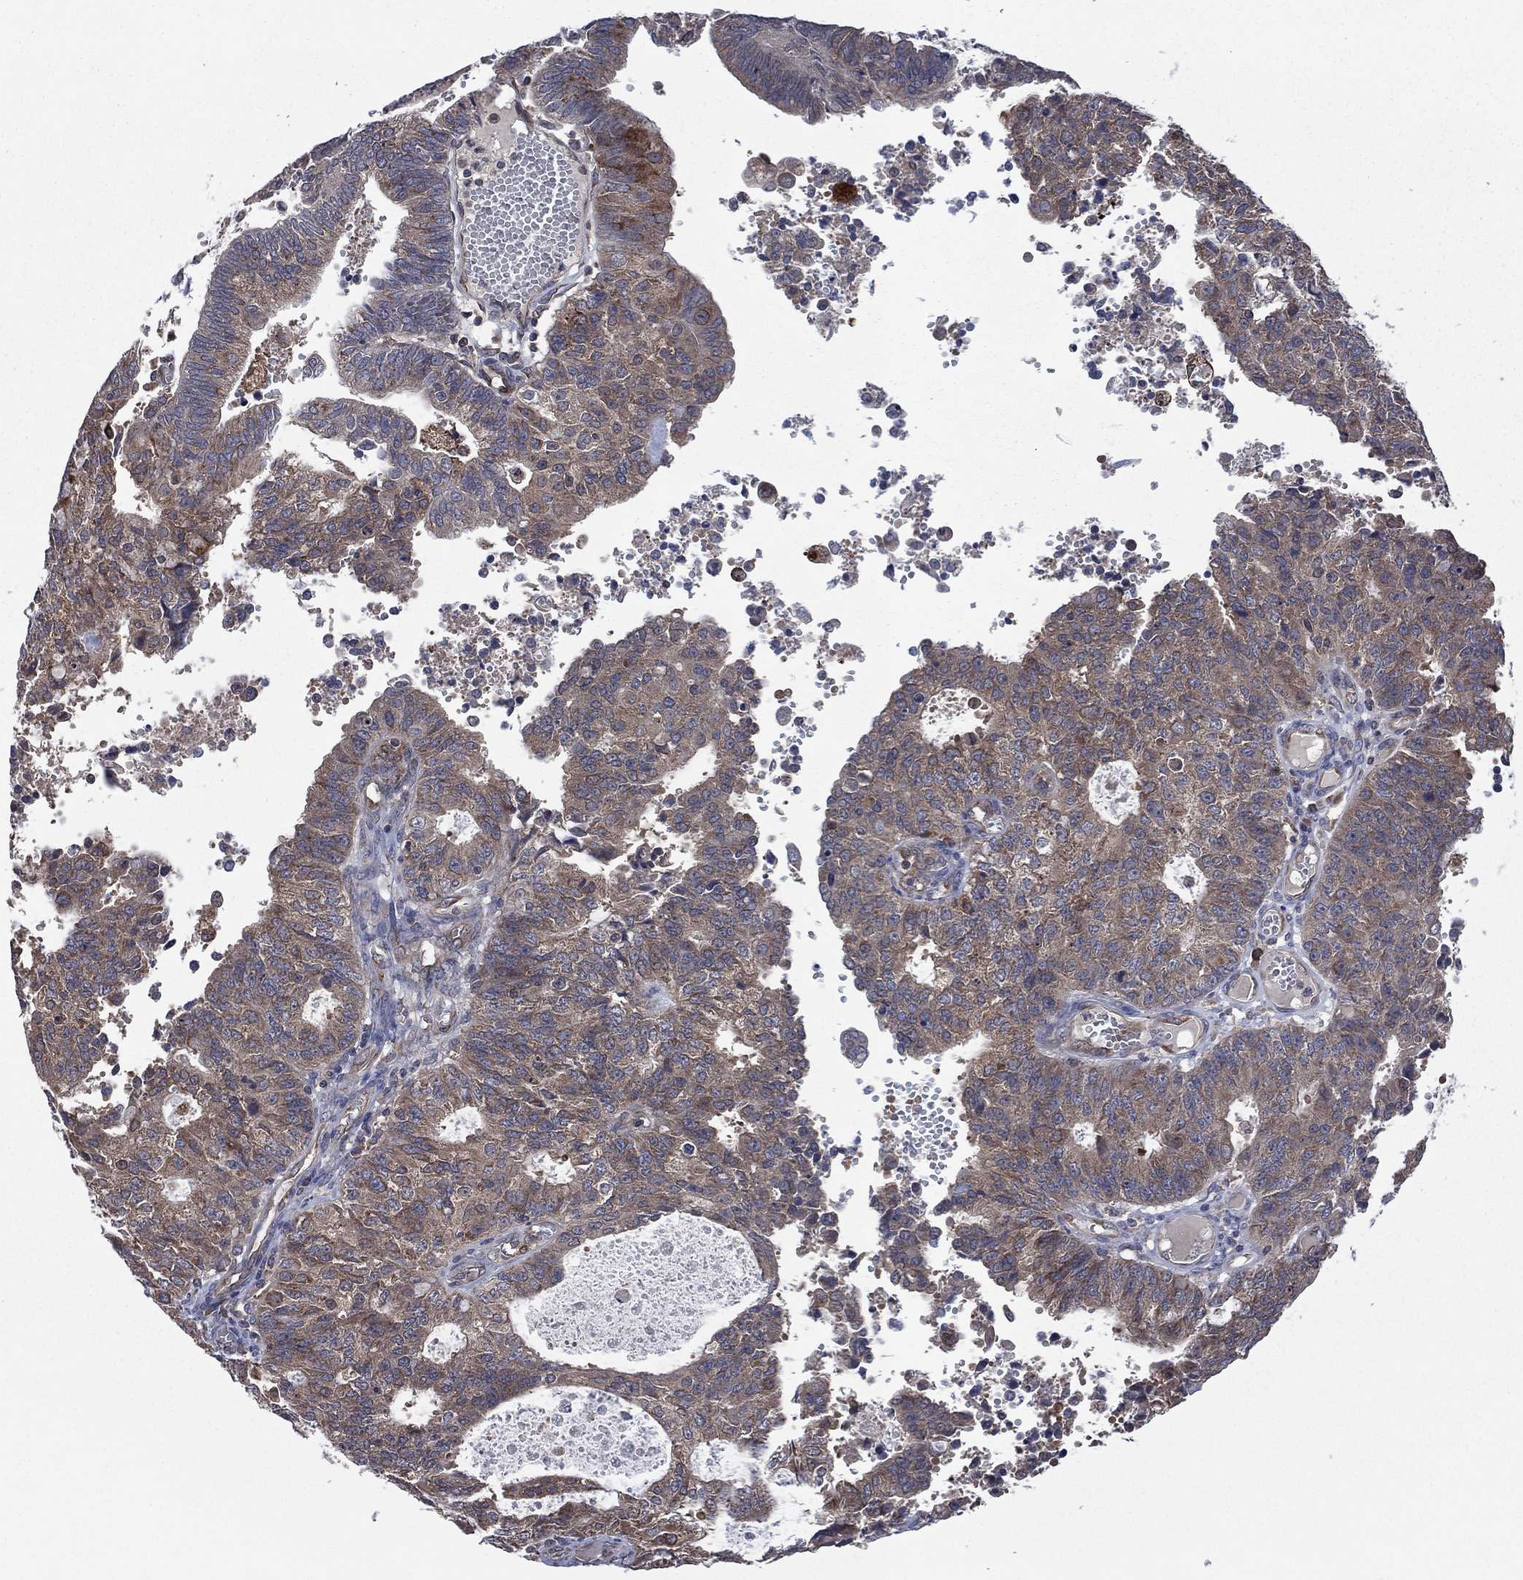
{"staining": {"intensity": "moderate", "quantity": "25%-75%", "location": "cytoplasmic/membranous"}, "tissue": "endometrial cancer", "cell_type": "Tumor cells", "image_type": "cancer", "snomed": [{"axis": "morphology", "description": "Adenocarcinoma, NOS"}, {"axis": "topography", "description": "Endometrium"}], "caption": "Endometrial cancer (adenocarcinoma) was stained to show a protein in brown. There is medium levels of moderate cytoplasmic/membranous staining in approximately 25%-75% of tumor cells. (DAB (3,3'-diaminobenzidine) IHC, brown staining for protein, blue staining for nuclei).", "gene": "C2orf76", "patient": {"sex": "female", "age": 82}}